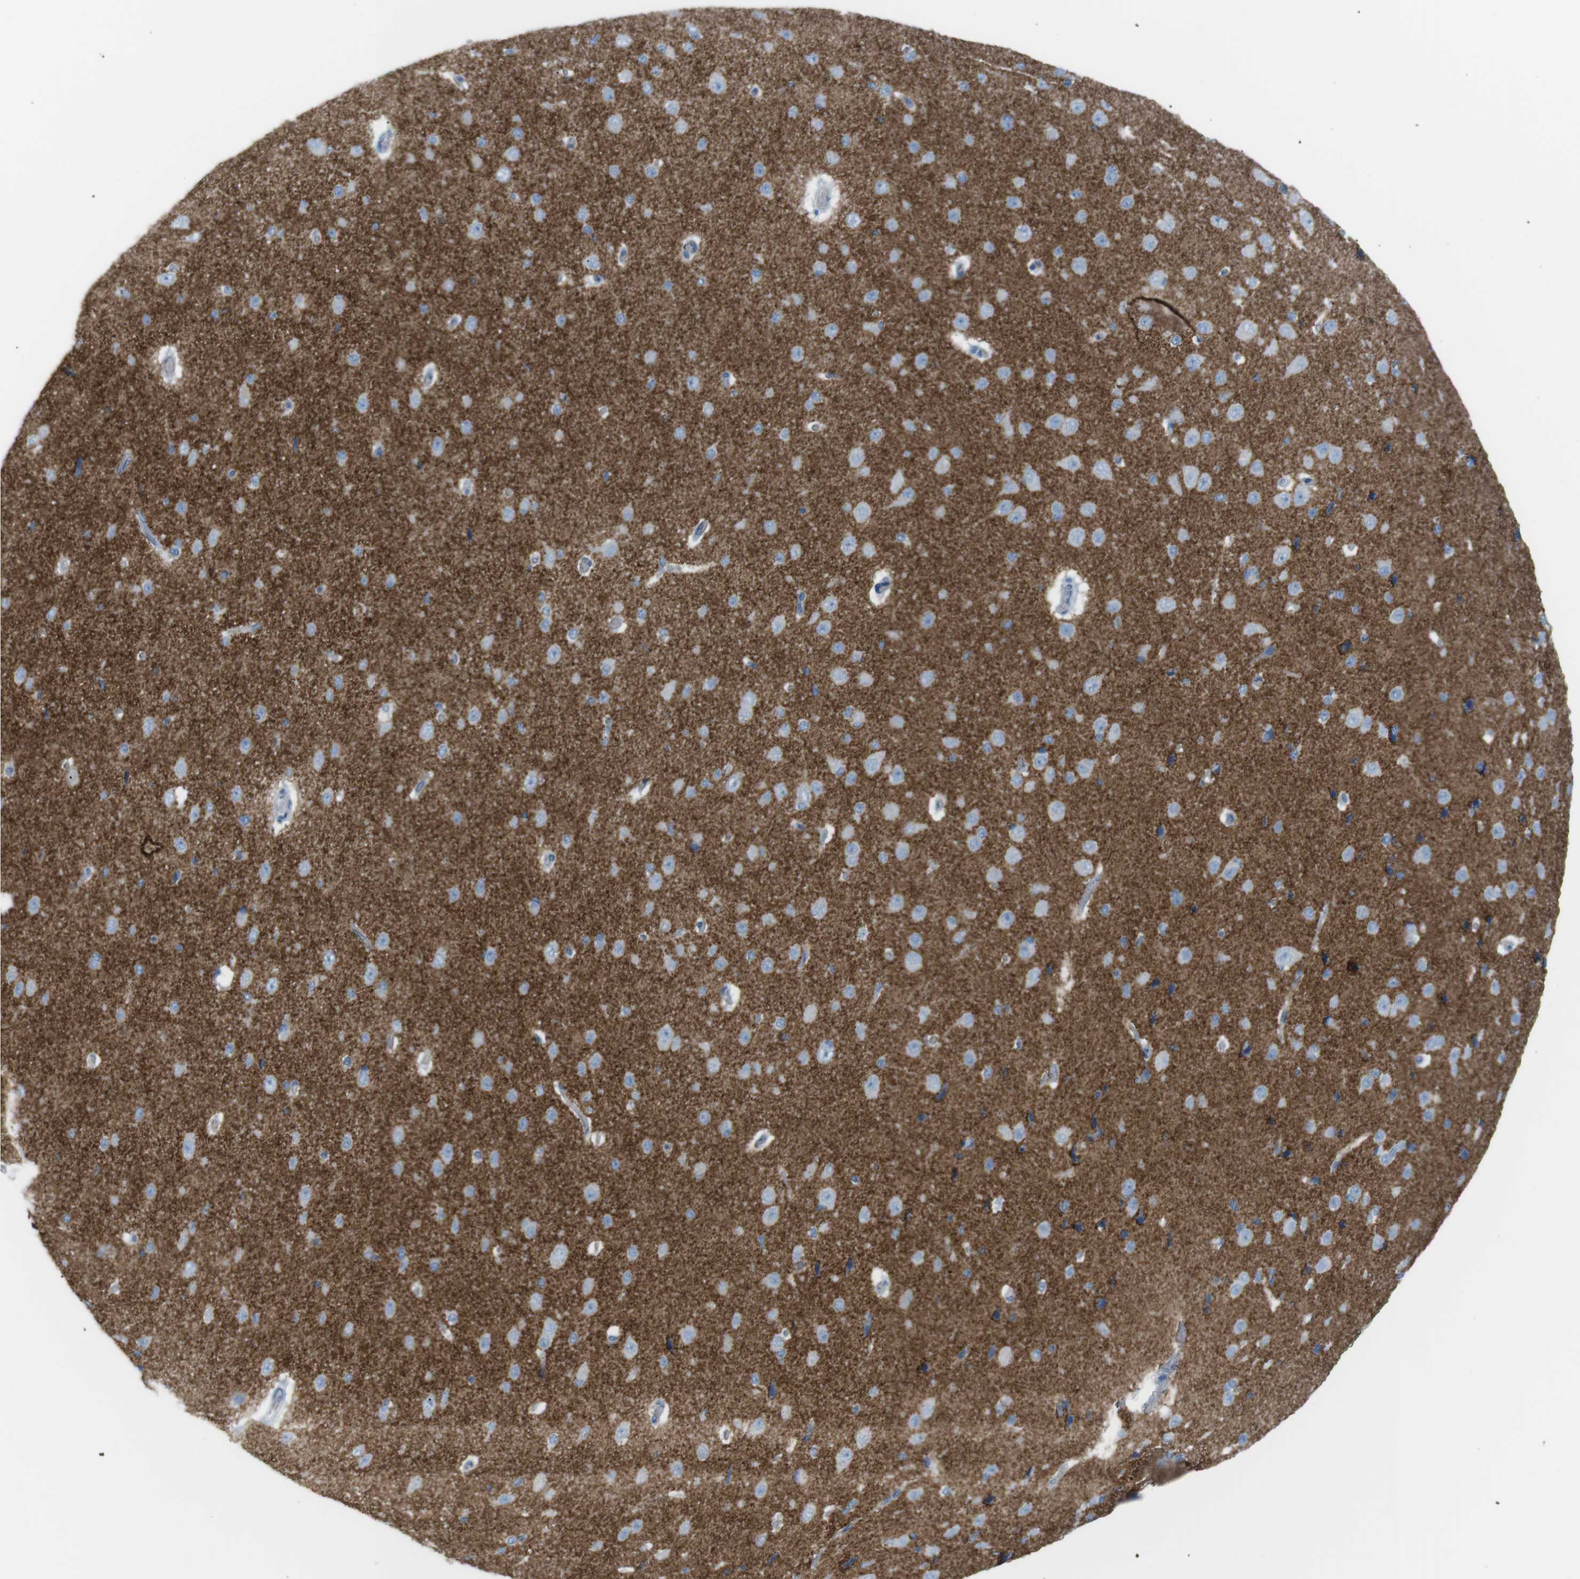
{"staining": {"intensity": "negative", "quantity": "none", "location": "none"}, "tissue": "cerebral cortex", "cell_type": "Endothelial cells", "image_type": "normal", "snomed": [{"axis": "morphology", "description": "Normal tissue, NOS"}, {"axis": "morphology", "description": "Developmental malformation"}, {"axis": "topography", "description": "Cerebral cortex"}], "caption": "A high-resolution micrograph shows immunohistochemistry (IHC) staining of normal cerebral cortex, which shows no significant expression in endothelial cells. (Stains: DAB (3,3'-diaminobenzidine) IHC with hematoxylin counter stain, Microscopy: brightfield microscopy at high magnification).", "gene": "VAMP1", "patient": {"sex": "female", "age": 30}}